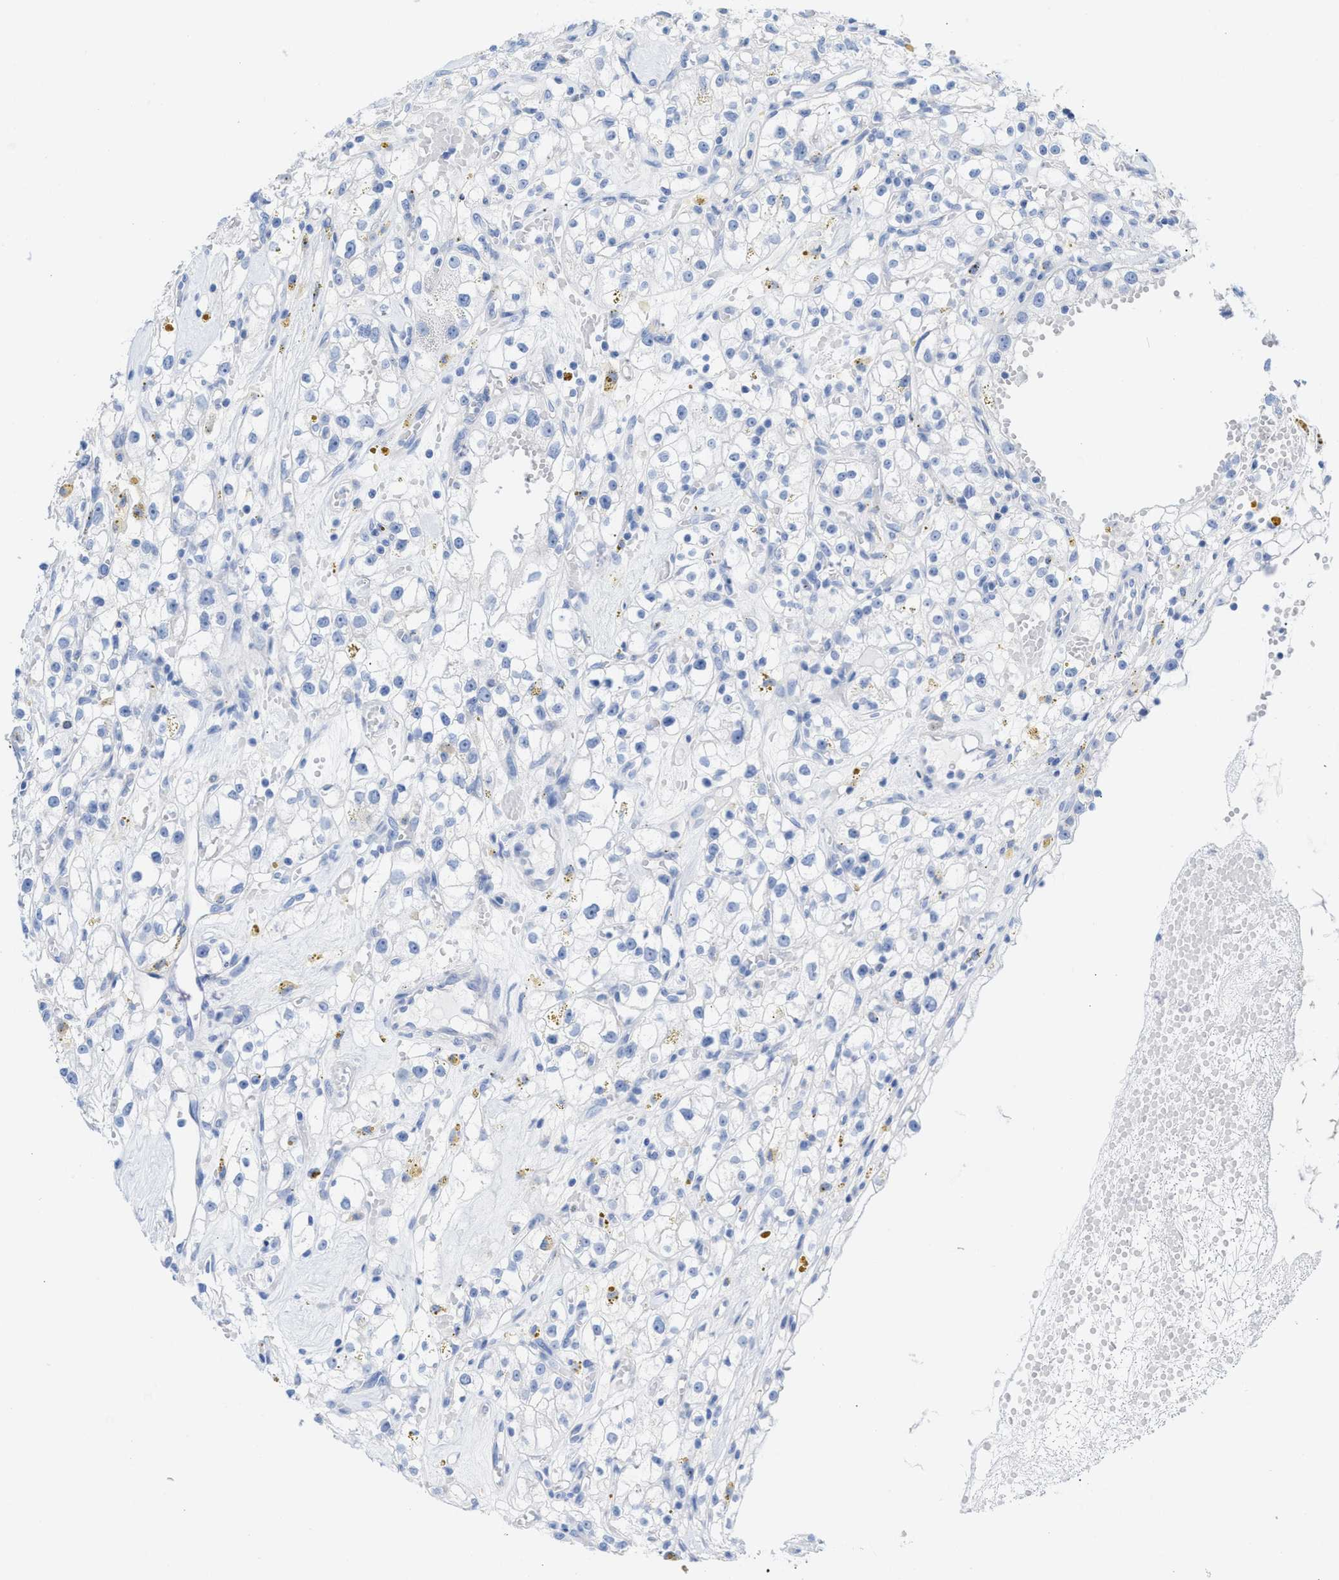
{"staining": {"intensity": "negative", "quantity": "none", "location": "none"}, "tissue": "renal cancer", "cell_type": "Tumor cells", "image_type": "cancer", "snomed": [{"axis": "morphology", "description": "Adenocarcinoma, NOS"}, {"axis": "topography", "description": "Kidney"}], "caption": "Human renal cancer stained for a protein using immunohistochemistry reveals no staining in tumor cells.", "gene": "CPA1", "patient": {"sex": "male", "age": 56}}